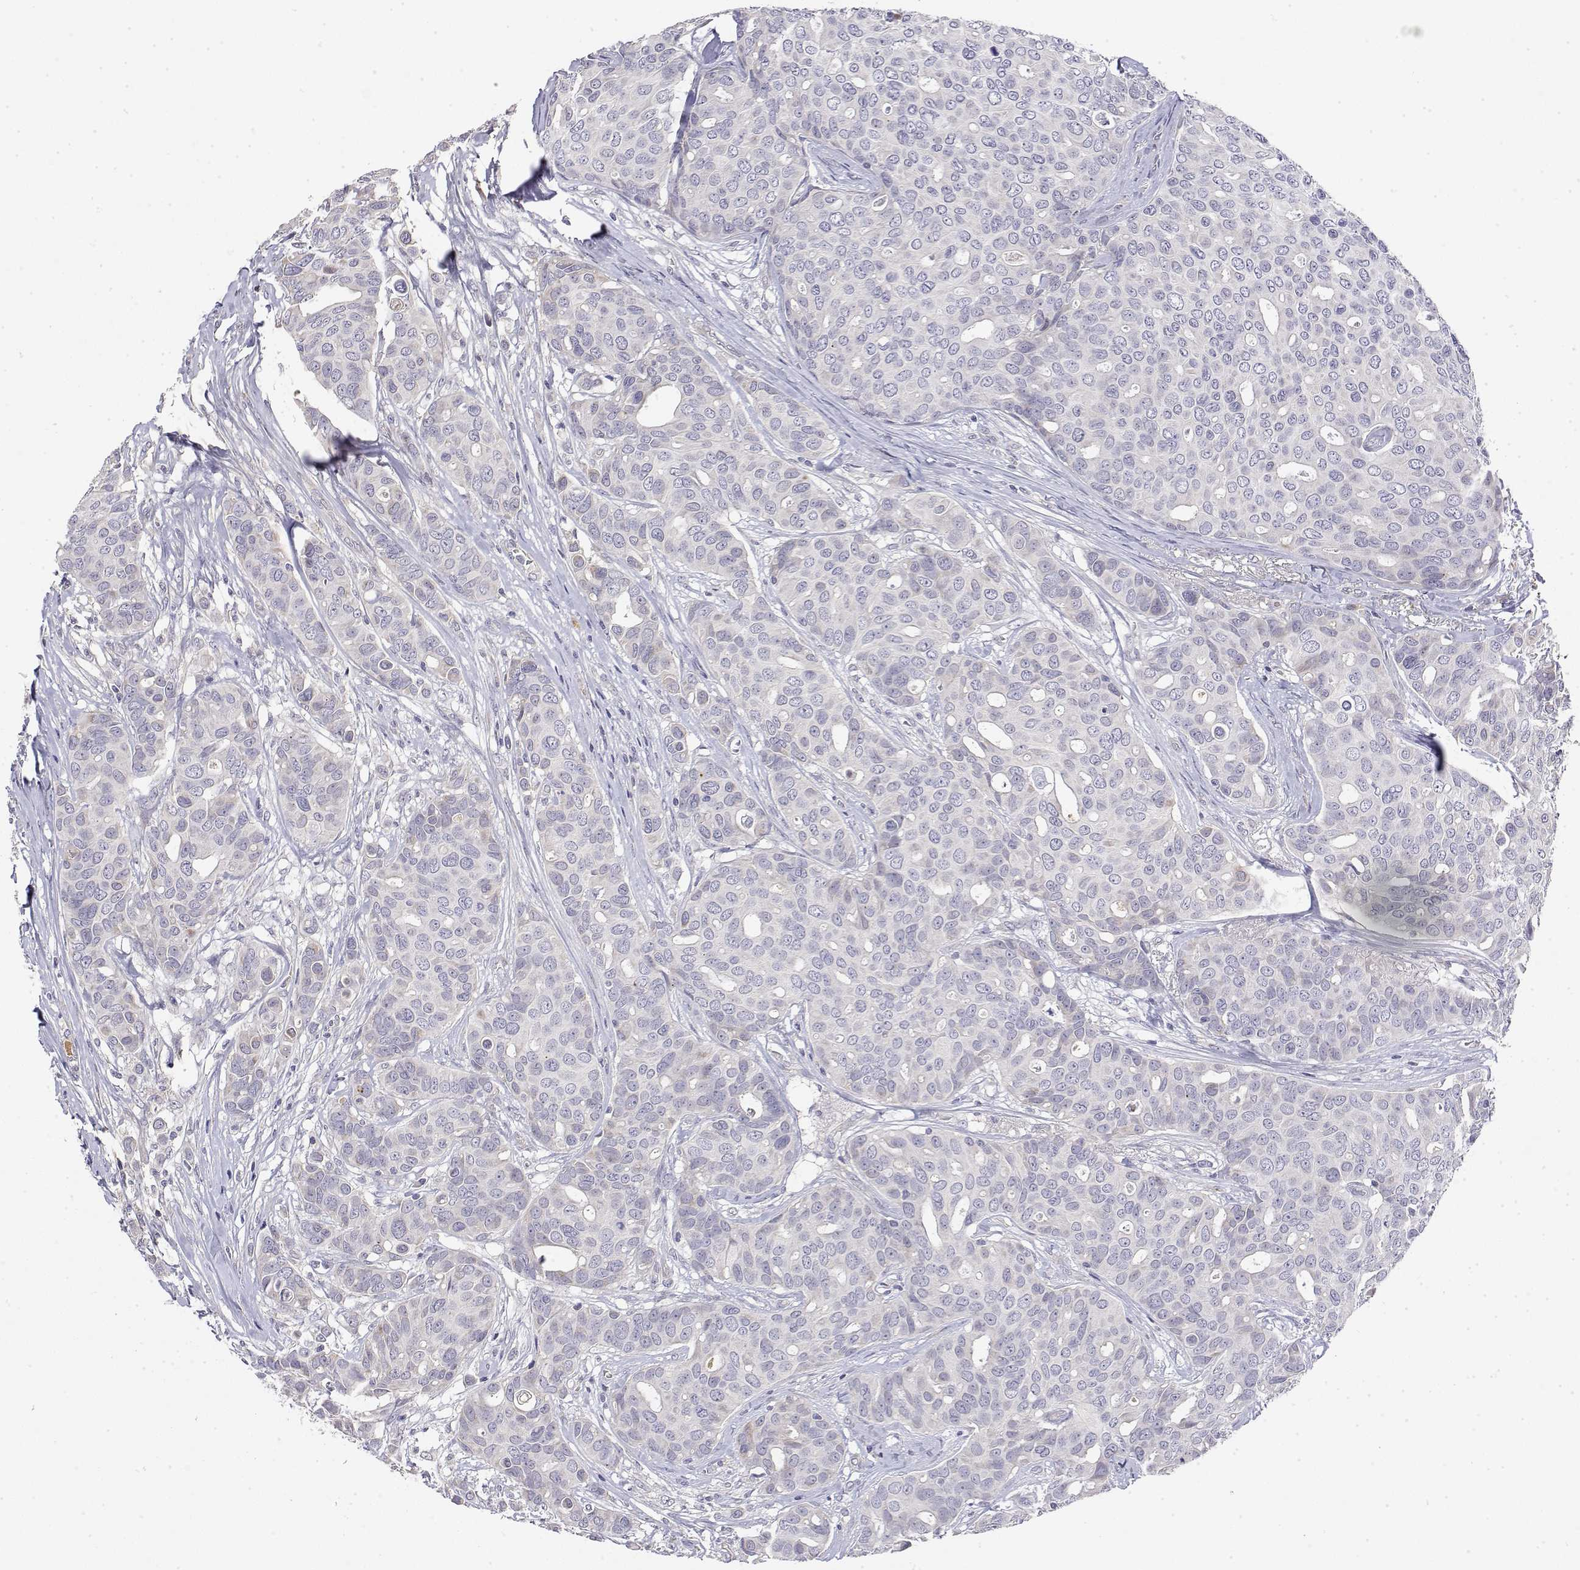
{"staining": {"intensity": "negative", "quantity": "none", "location": "none"}, "tissue": "breast cancer", "cell_type": "Tumor cells", "image_type": "cancer", "snomed": [{"axis": "morphology", "description": "Duct carcinoma"}, {"axis": "topography", "description": "Breast"}], "caption": "IHC photomicrograph of breast cancer stained for a protein (brown), which shows no positivity in tumor cells. (DAB (3,3'-diaminobenzidine) immunohistochemistry, high magnification).", "gene": "GGACT", "patient": {"sex": "female", "age": 54}}